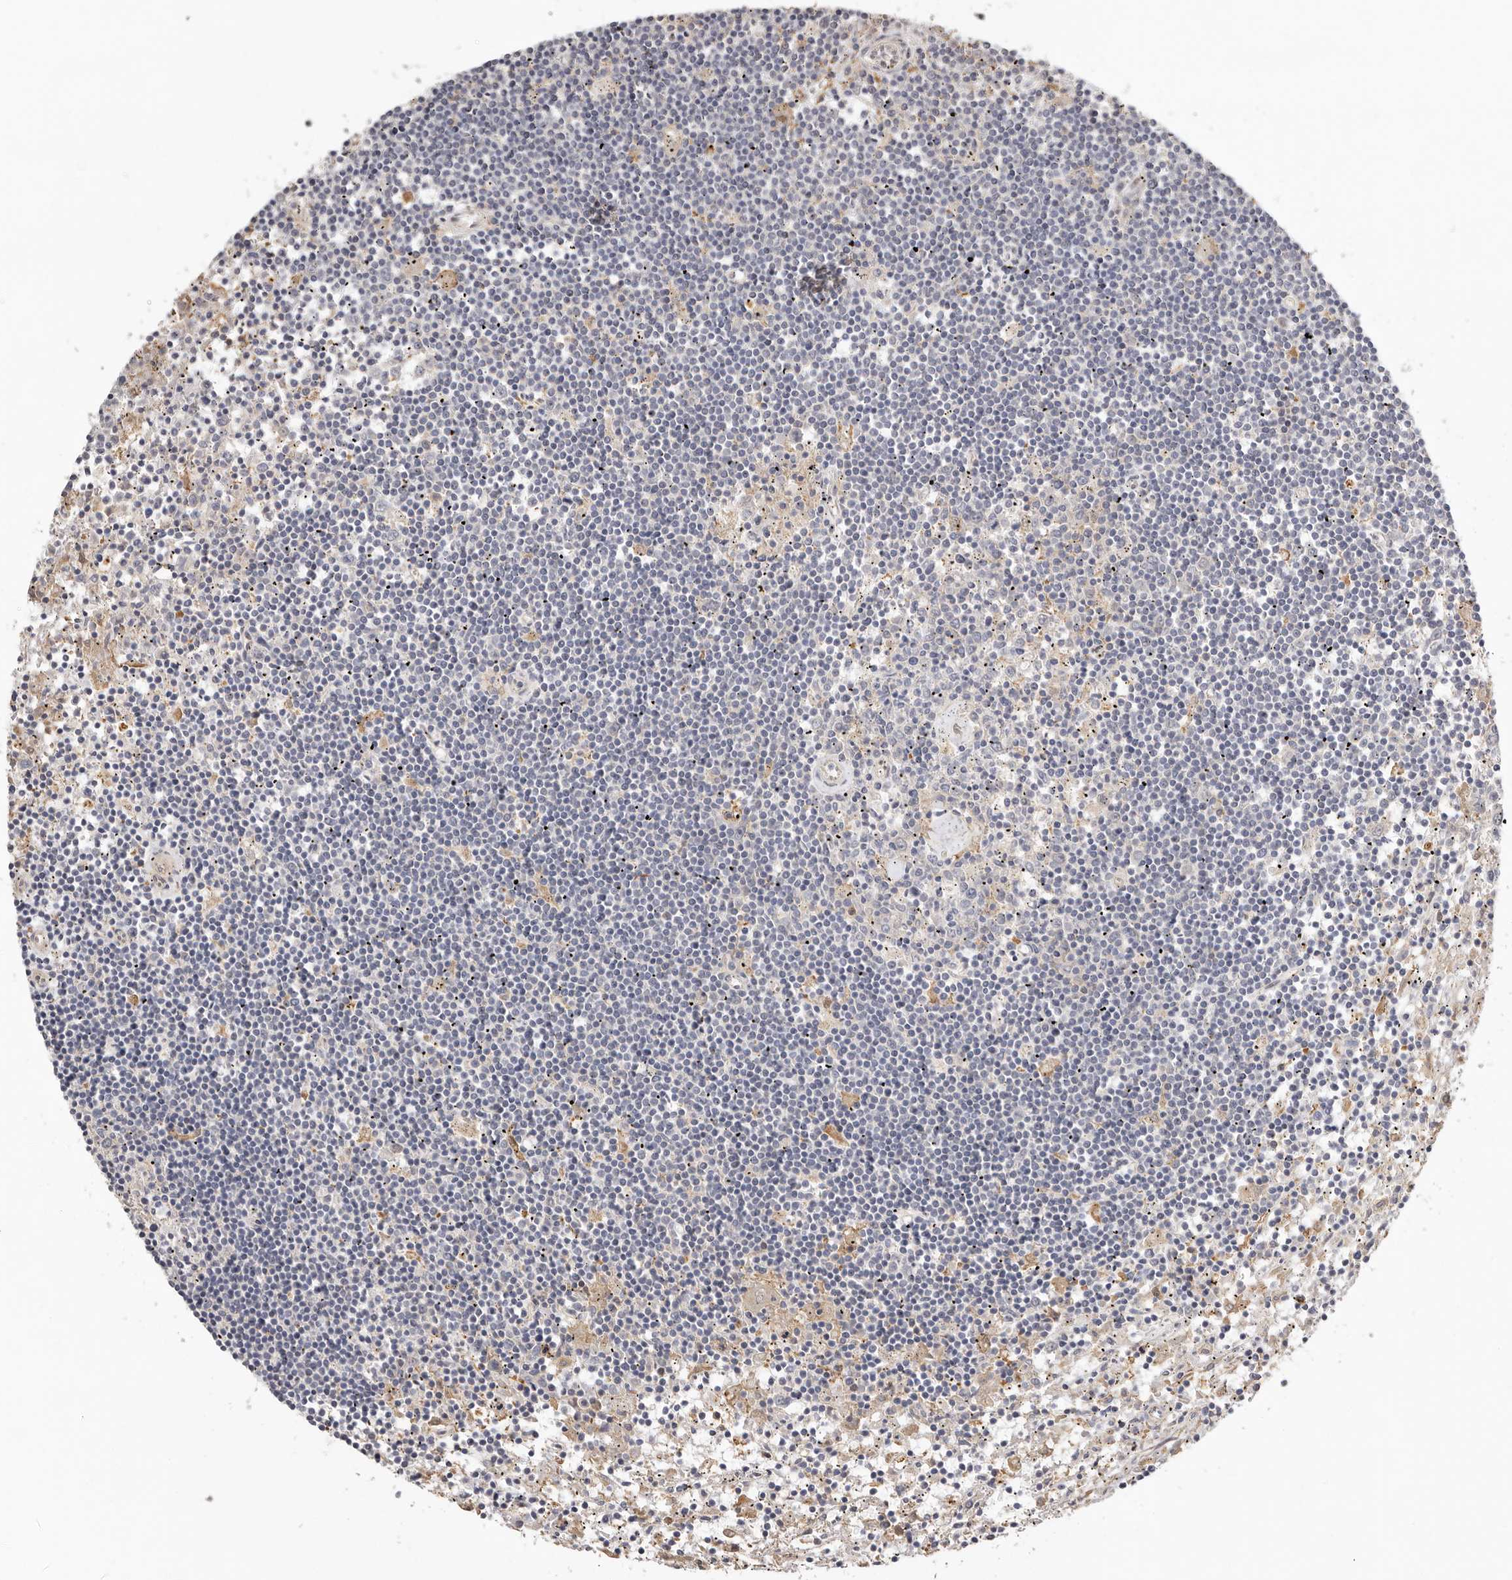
{"staining": {"intensity": "negative", "quantity": "none", "location": "none"}, "tissue": "lymphoma", "cell_type": "Tumor cells", "image_type": "cancer", "snomed": [{"axis": "morphology", "description": "Malignant lymphoma, non-Hodgkin's type, Low grade"}, {"axis": "topography", "description": "Spleen"}], "caption": "There is no significant positivity in tumor cells of low-grade malignant lymphoma, non-Hodgkin's type. (Brightfield microscopy of DAB (3,3'-diaminobenzidine) immunohistochemistry (IHC) at high magnification).", "gene": "MSRB2", "patient": {"sex": "male", "age": 76}}